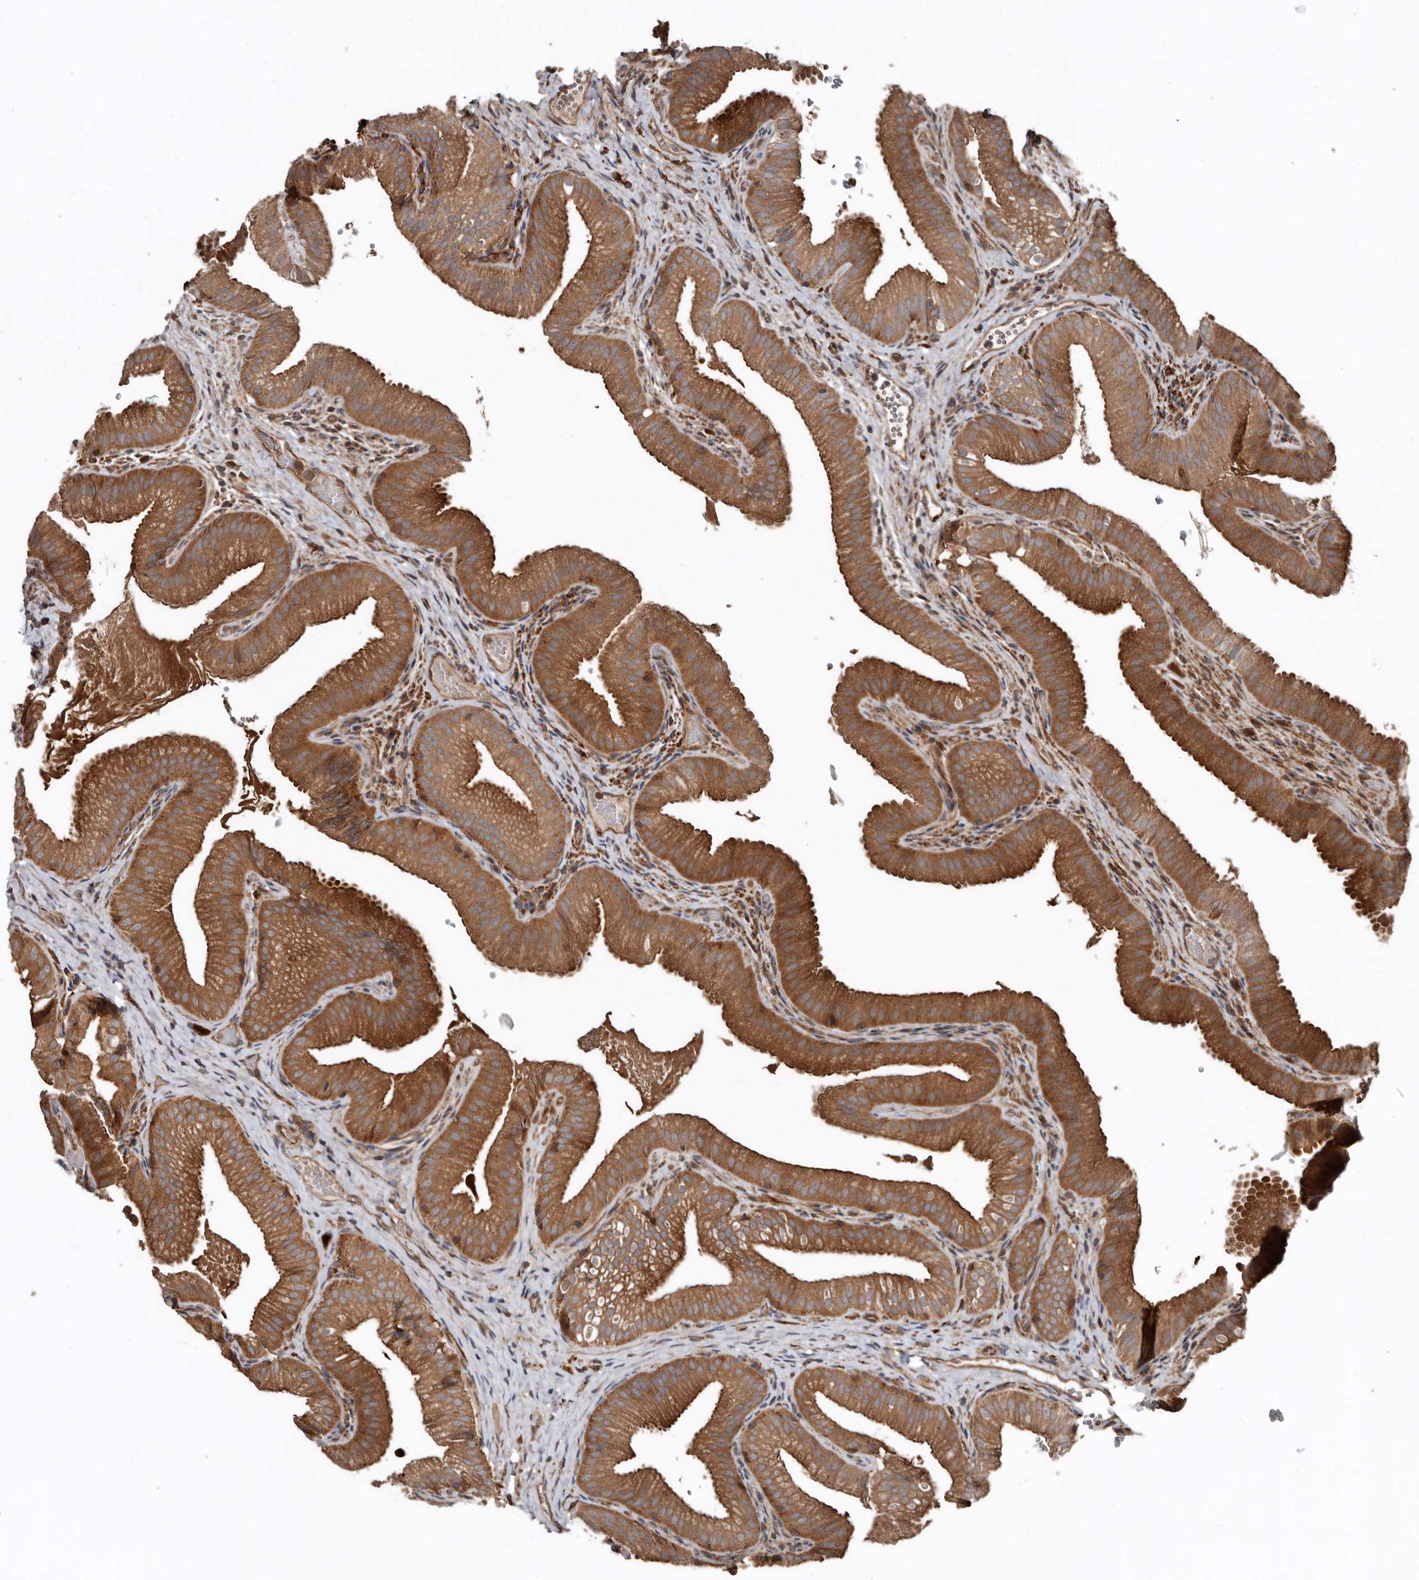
{"staining": {"intensity": "moderate", "quantity": ">75%", "location": "cytoplasmic/membranous"}, "tissue": "gallbladder", "cell_type": "Glandular cells", "image_type": "normal", "snomed": [{"axis": "morphology", "description": "Normal tissue, NOS"}, {"axis": "topography", "description": "Gallbladder"}], "caption": "This is a histology image of IHC staining of unremarkable gallbladder, which shows moderate staining in the cytoplasmic/membranous of glandular cells.", "gene": "EXOC3L1", "patient": {"sex": "female", "age": 30}}